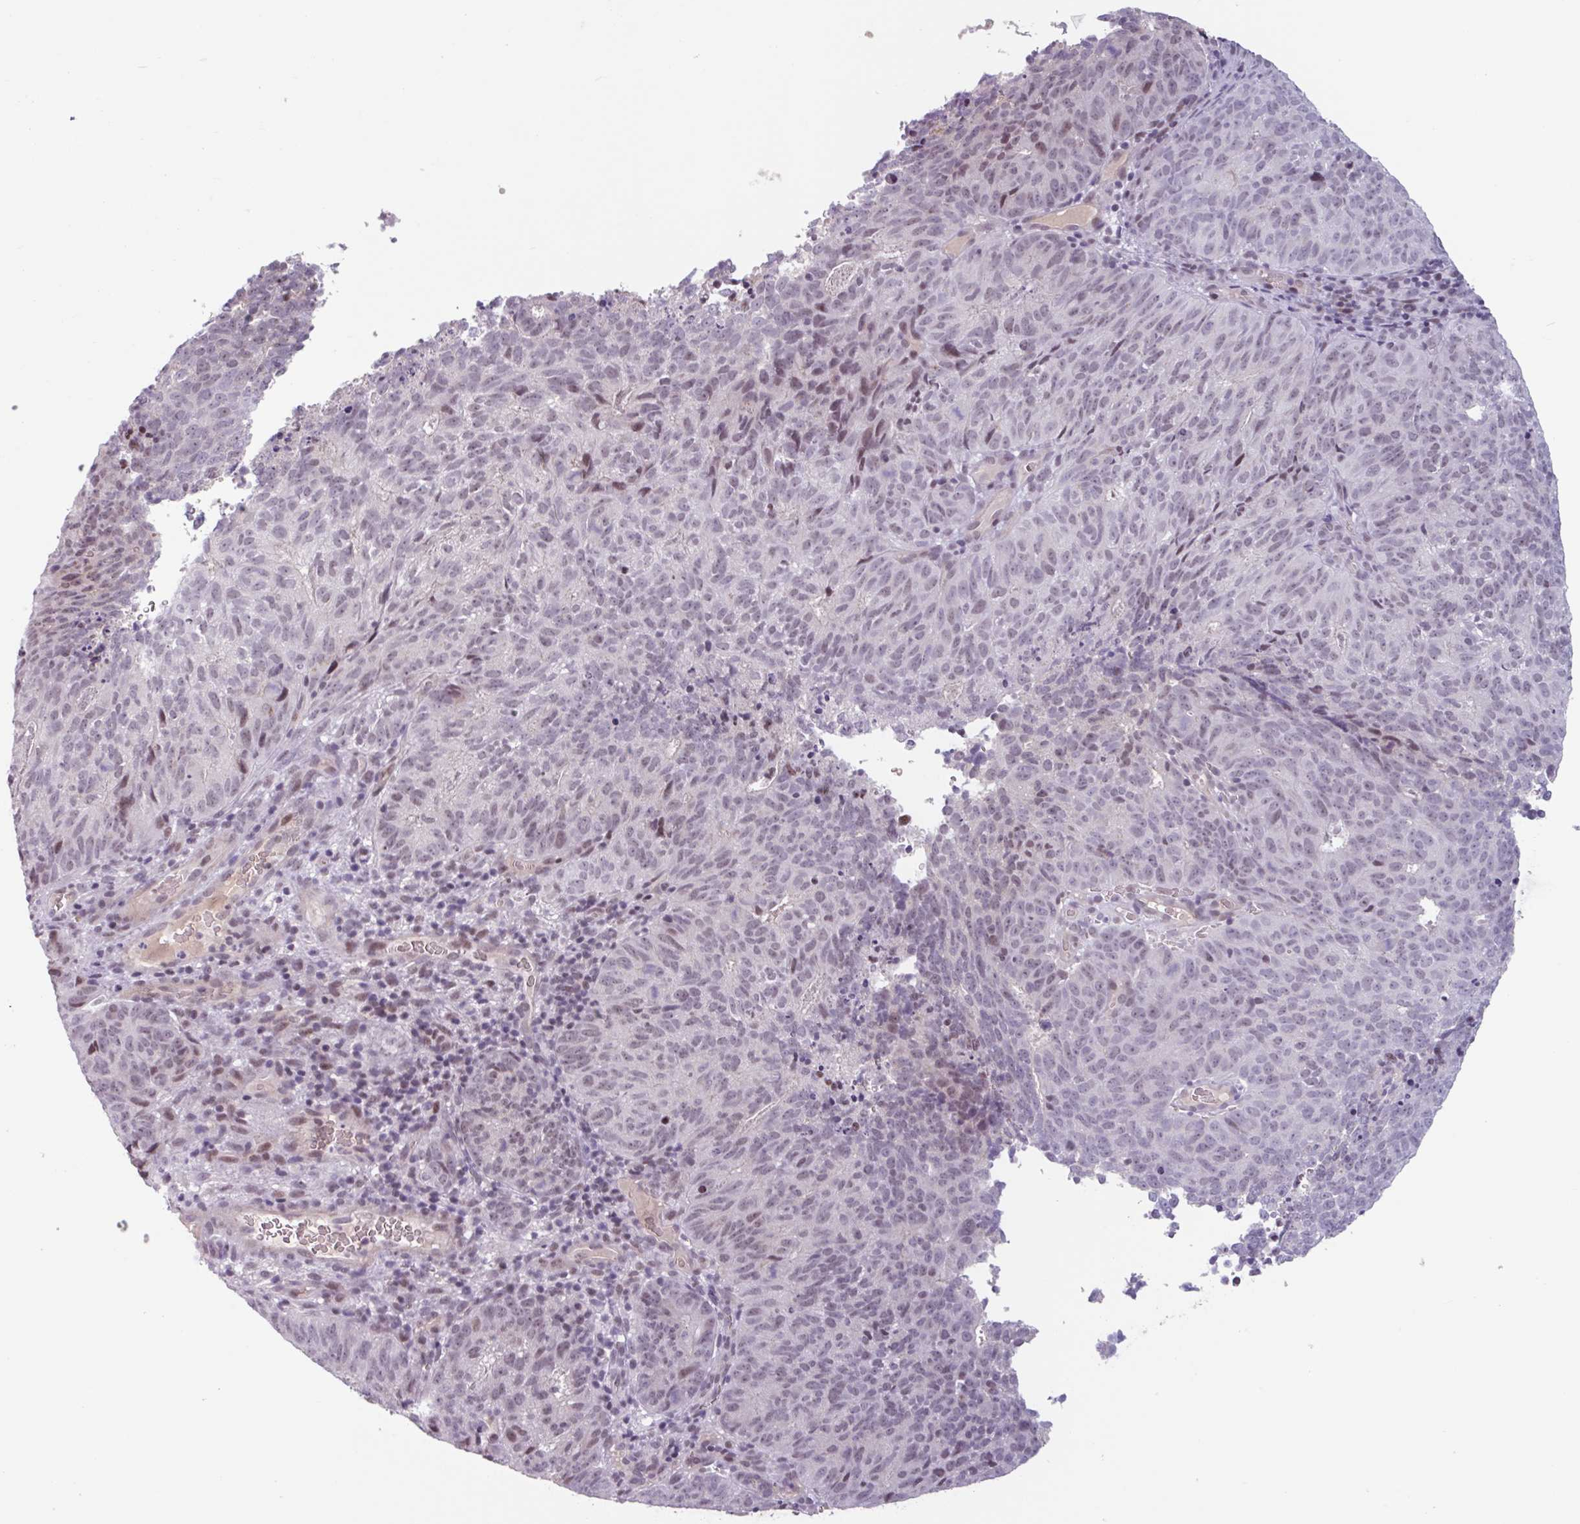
{"staining": {"intensity": "moderate", "quantity": "<25%", "location": "nuclear"}, "tissue": "cervical cancer", "cell_type": "Tumor cells", "image_type": "cancer", "snomed": [{"axis": "morphology", "description": "Adenocarcinoma, NOS"}, {"axis": "topography", "description": "Cervix"}], "caption": "Immunohistochemical staining of adenocarcinoma (cervical) displays low levels of moderate nuclear expression in about <25% of tumor cells.", "gene": "ZNF575", "patient": {"sex": "female", "age": 38}}